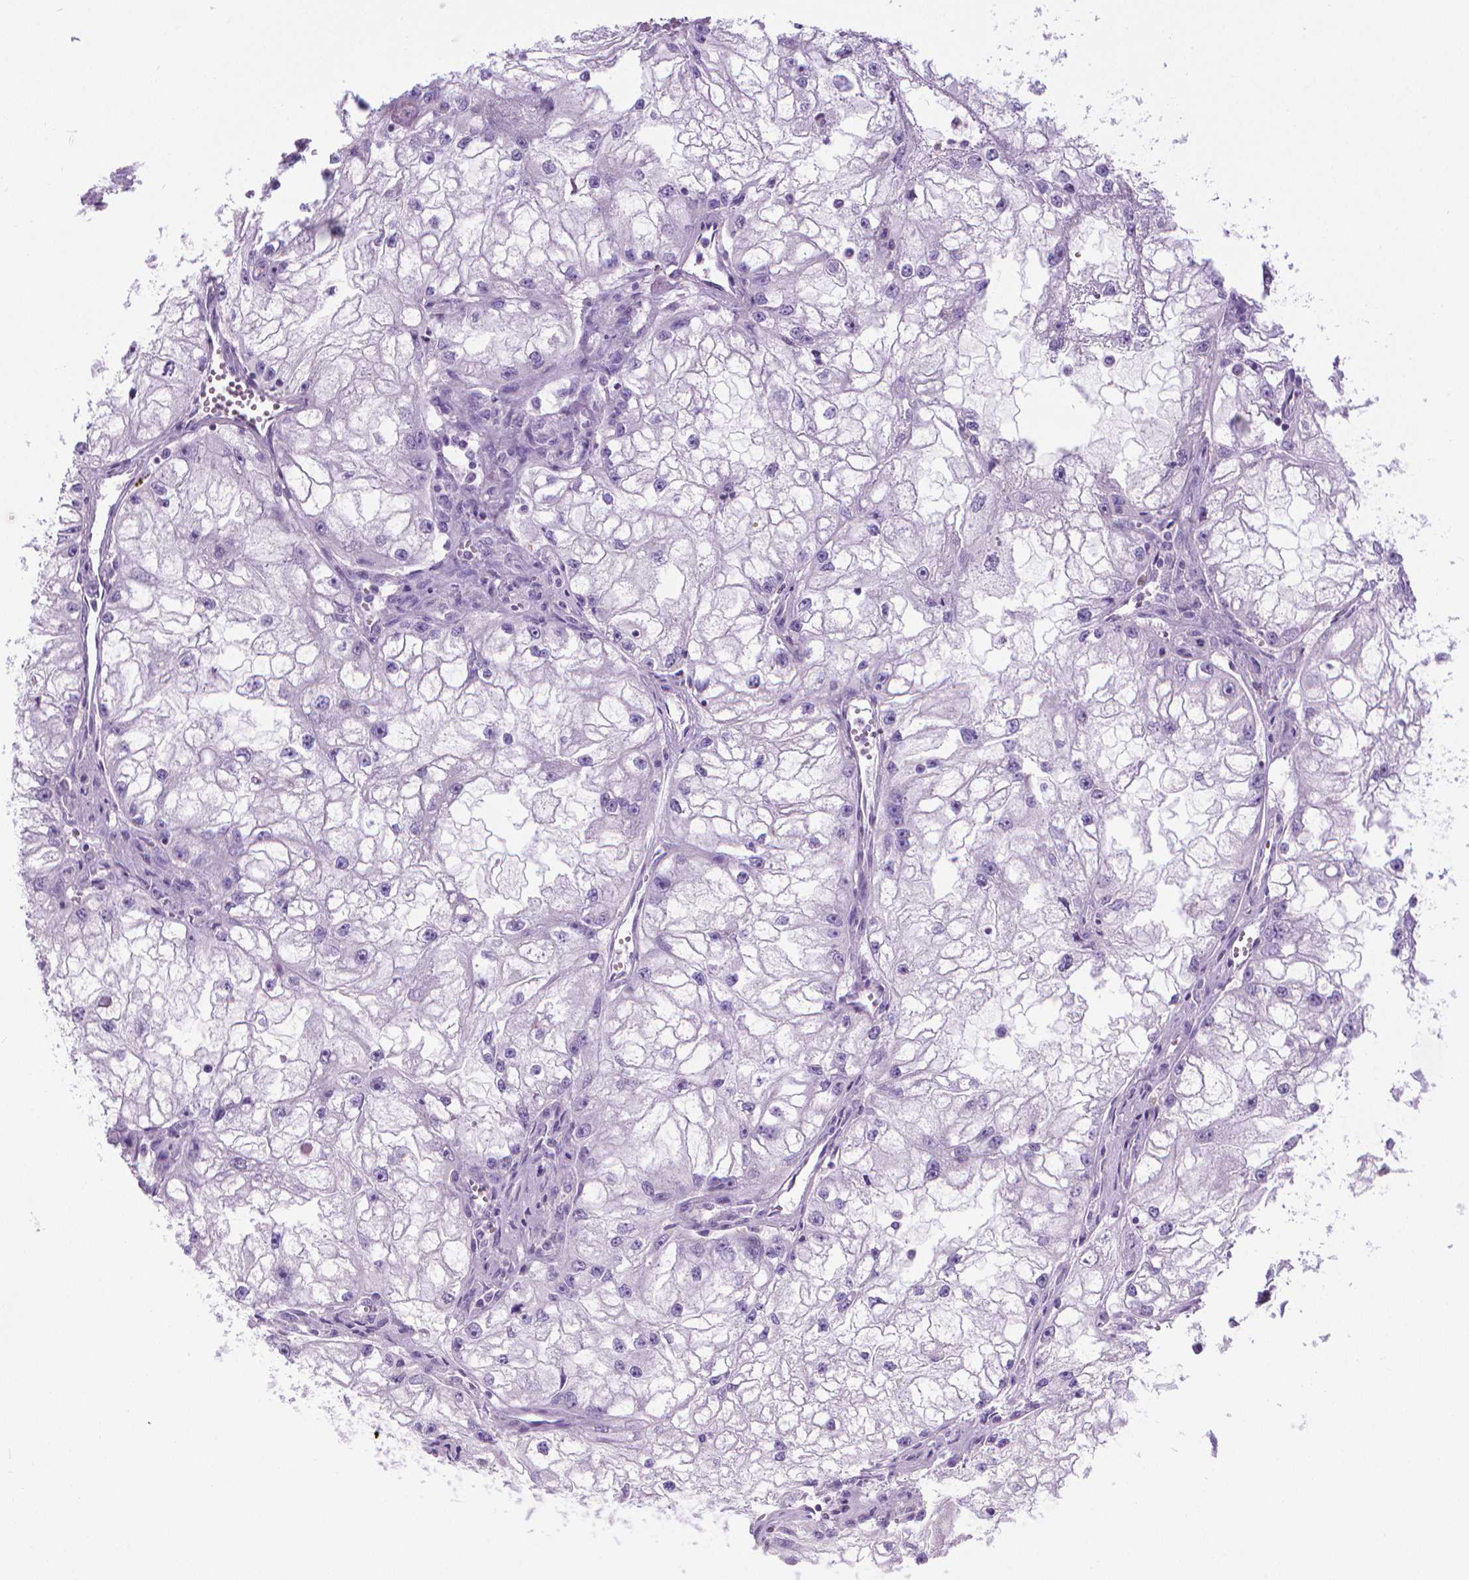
{"staining": {"intensity": "negative", "quantity": "none", "location": "none"}, "tissue": "renal cancer", "cell_type": "Tumor cells", "image_type": "cancer", "snomed": [{"axis": "morphology", "description": "Adenocarcinoma, NOS"}, {"axis": "topography", "description": "Kidney"}], "caption": "Image shows no protein expression in tumor cells of renal adenocarcinoma tissue.", "gene": "SPAG6", "patient": {"sex": "male", "age": 59}}